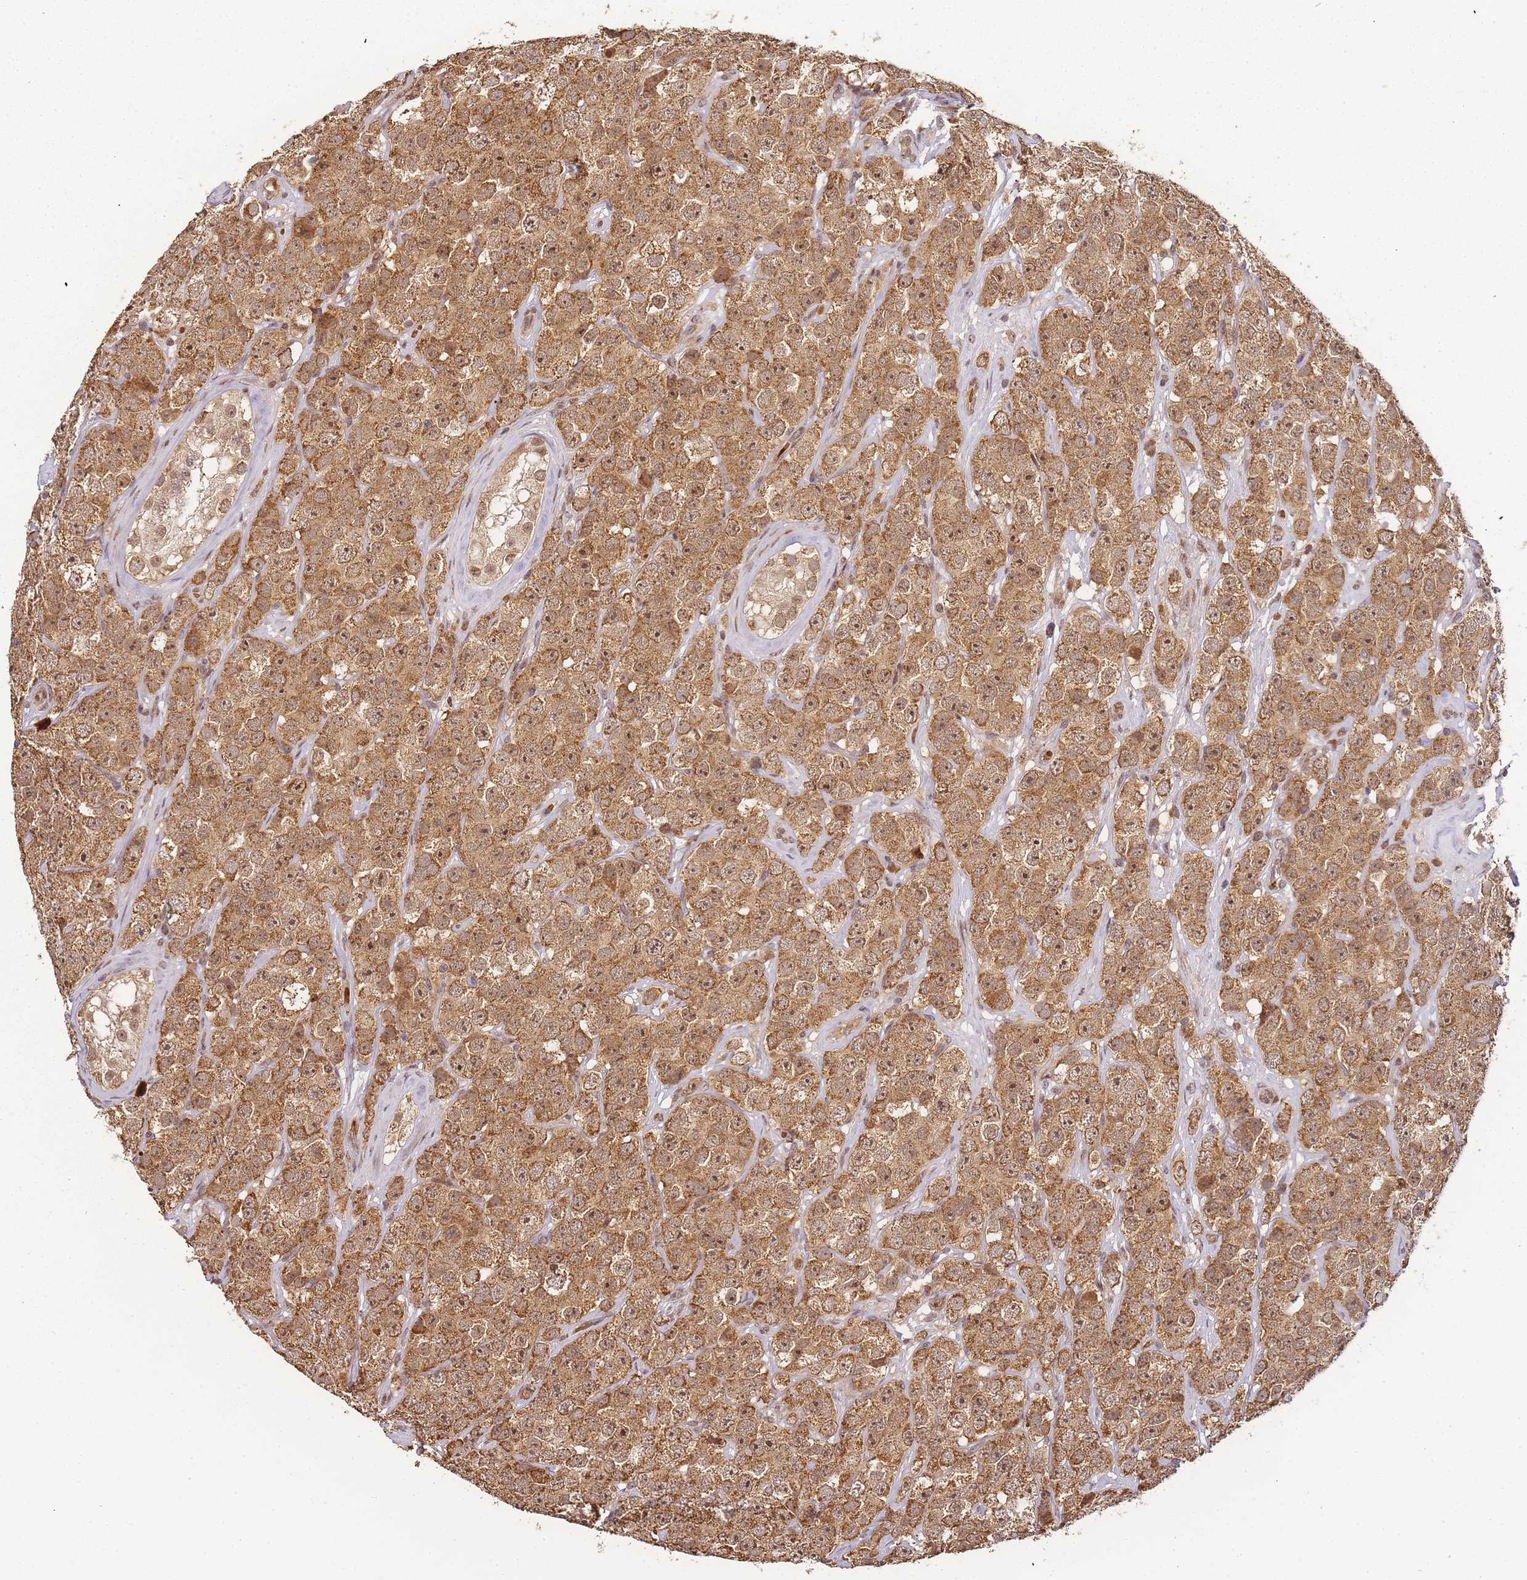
{"staining": {"intensity": "moderate", "quantity": ">75%", "location": "cytoplasmic/membranous,nuclear"}, "tissue": "testis cancer", "cell_type": "Tumor cells", "image_type": "cancer", "snomed": [{"axis": "morphology", "description": "Seminoma, NOS"}, {"axis": "topography", "description": "Testis"}], "caption": "Tumor cells exhibit moderate cytoplasmic/membranous and nuclear positivity in about >75% of cells in testis cancer.", "gene": "ZNF497", "patient": {"sex": "male", "age": 28}}